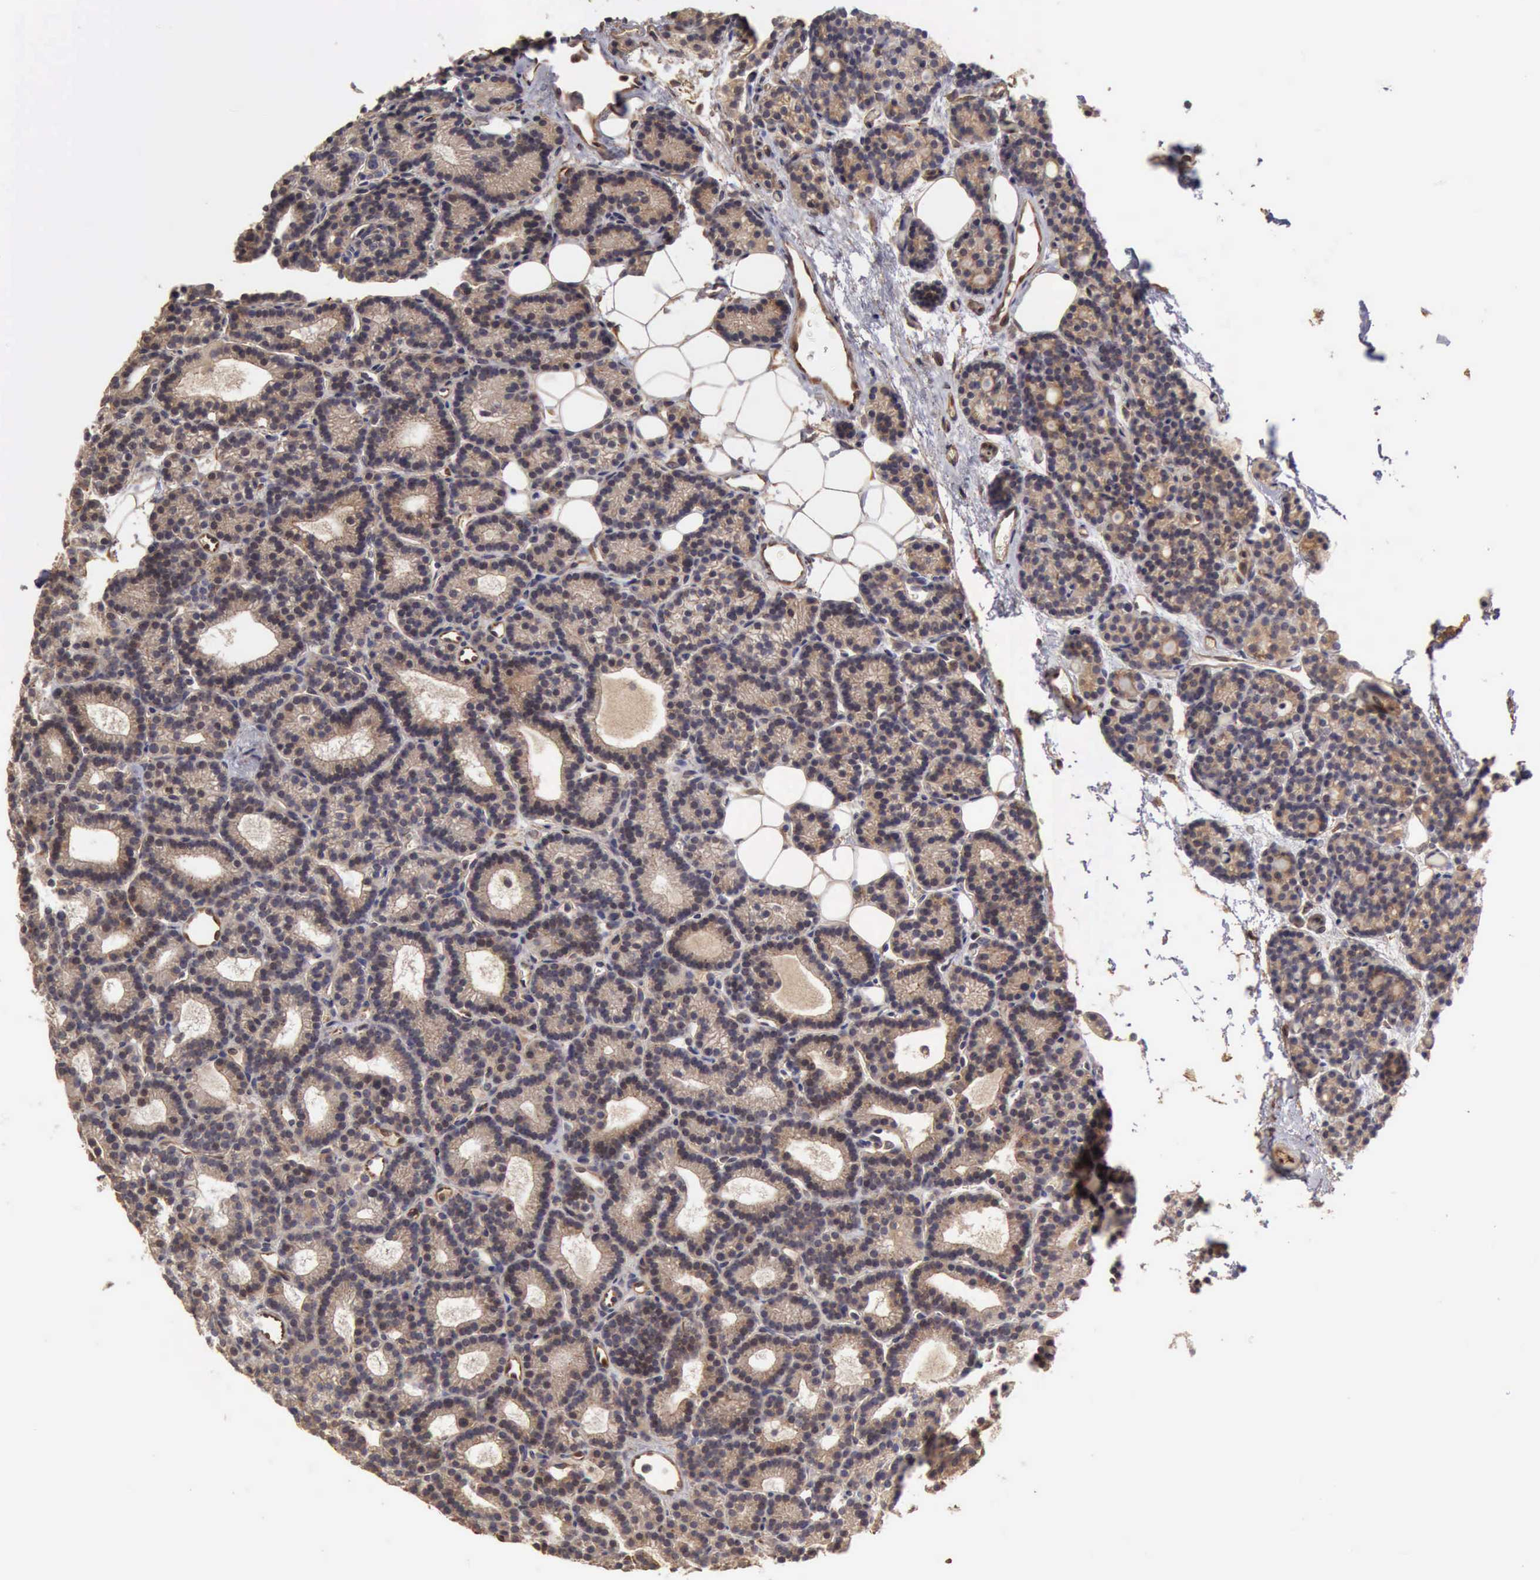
{"staining": {"intensity": "moderate", "quantity": ">75%", "location": "nuclear"}, "tissue": "parathyroid gland", "cell_type": "Glandular cells", "image_type": "normal", "snomed": [{"axis": "morphology", "description": "Normal tissue, NOS"}, {"axis": "topography", "description": "Parathyroid gland"}], "caption": "Protein staining of normal parathyroid gland demonstrates moderate nuclear positivity in about >75% of glandular cells. Immunohistochemistry (ihc) stains the protein in brown and the nuclei are stained blue.", "gene": "BMX", "patient": {"sex": "male", "age": 85}}